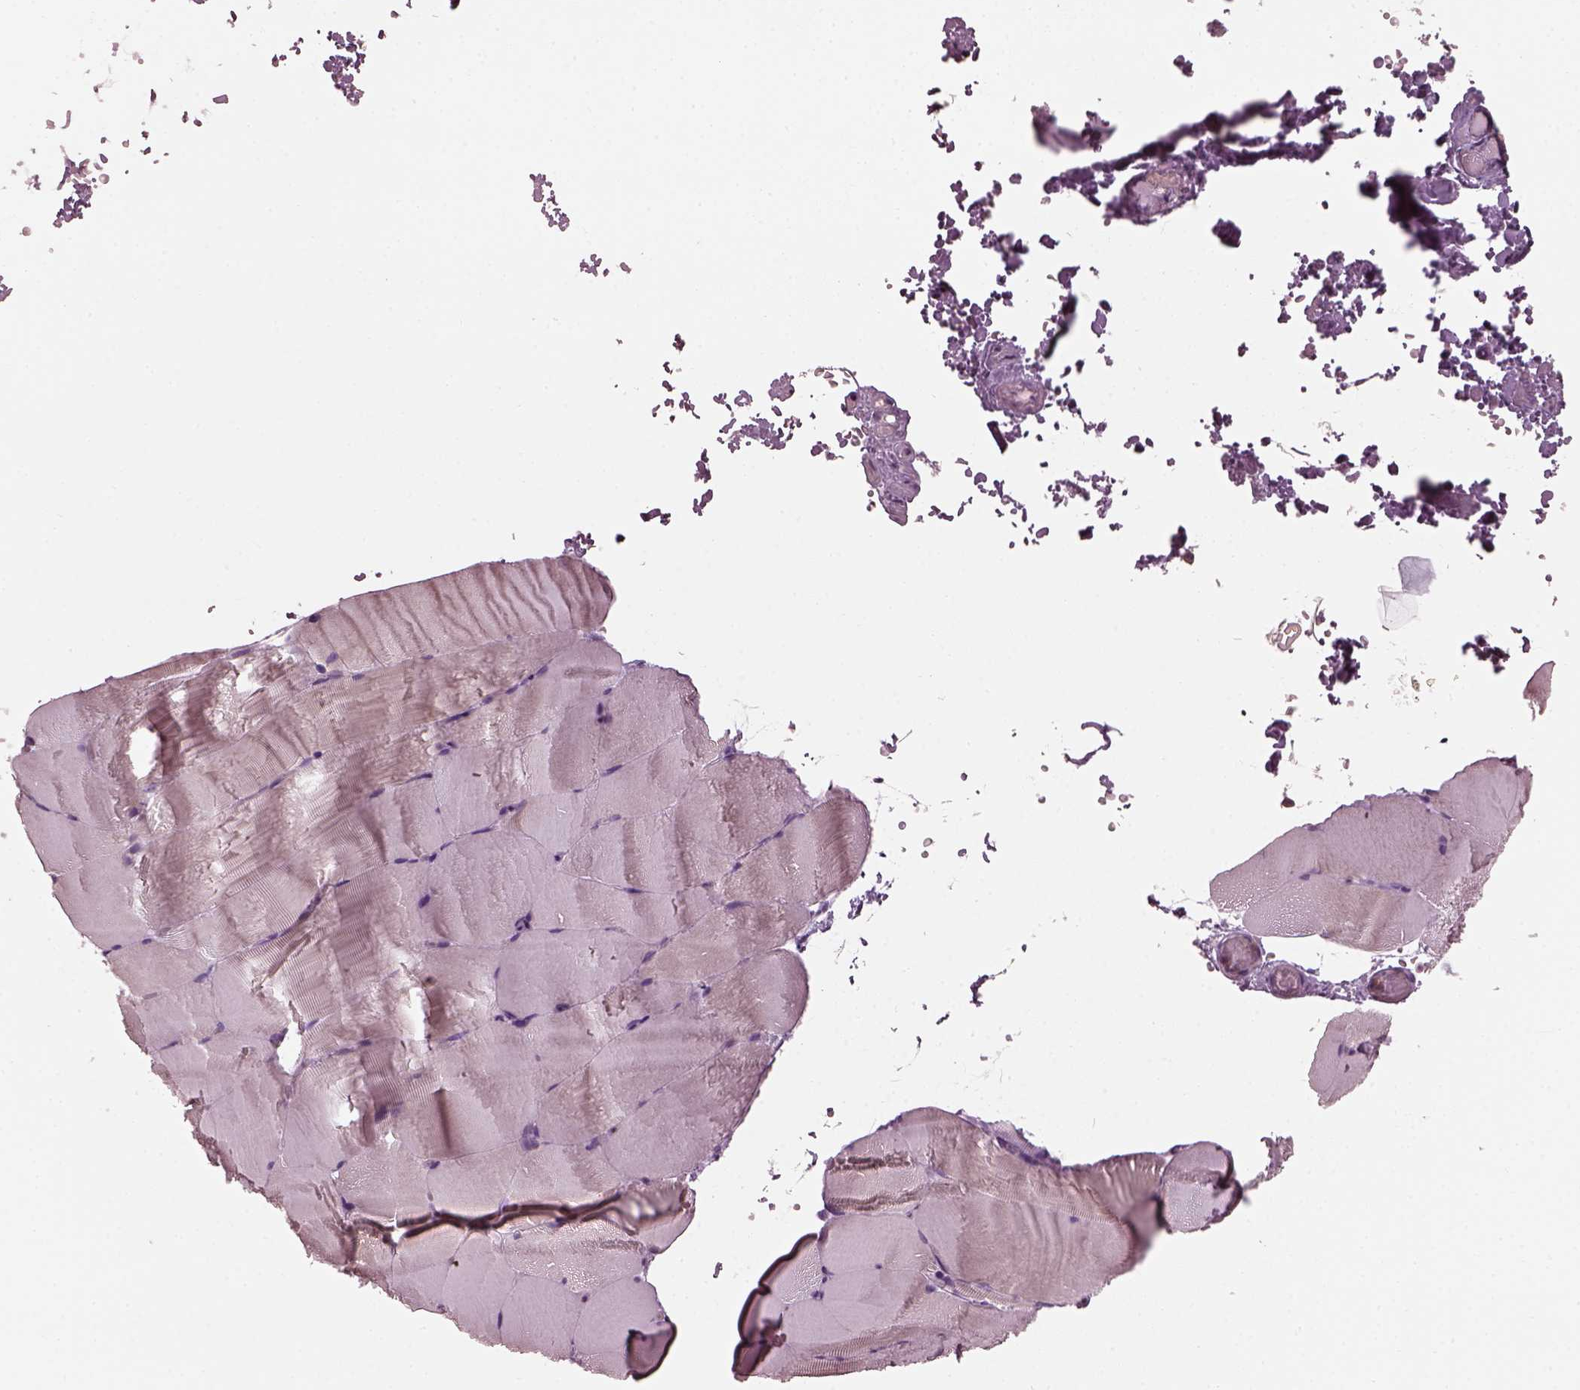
{"staining": {"intensity": "negative", "quantity": "none", "location": "none"}, "tissue": "skeletal muscle", "cell_type": "Myocytes", "image_type": "normal", "snomed": [{"axis": "morphology", "description": "Normal tissue, NOS"}, {"axis": "topography", "description": "Skeletal muscle"}], "caption": "The immunohistochemistry histopathology image has no significant expression in myocytes of skeletal muscle.", "gene": "BFSP1", "patient": {"sex": "female", "age": 37}}